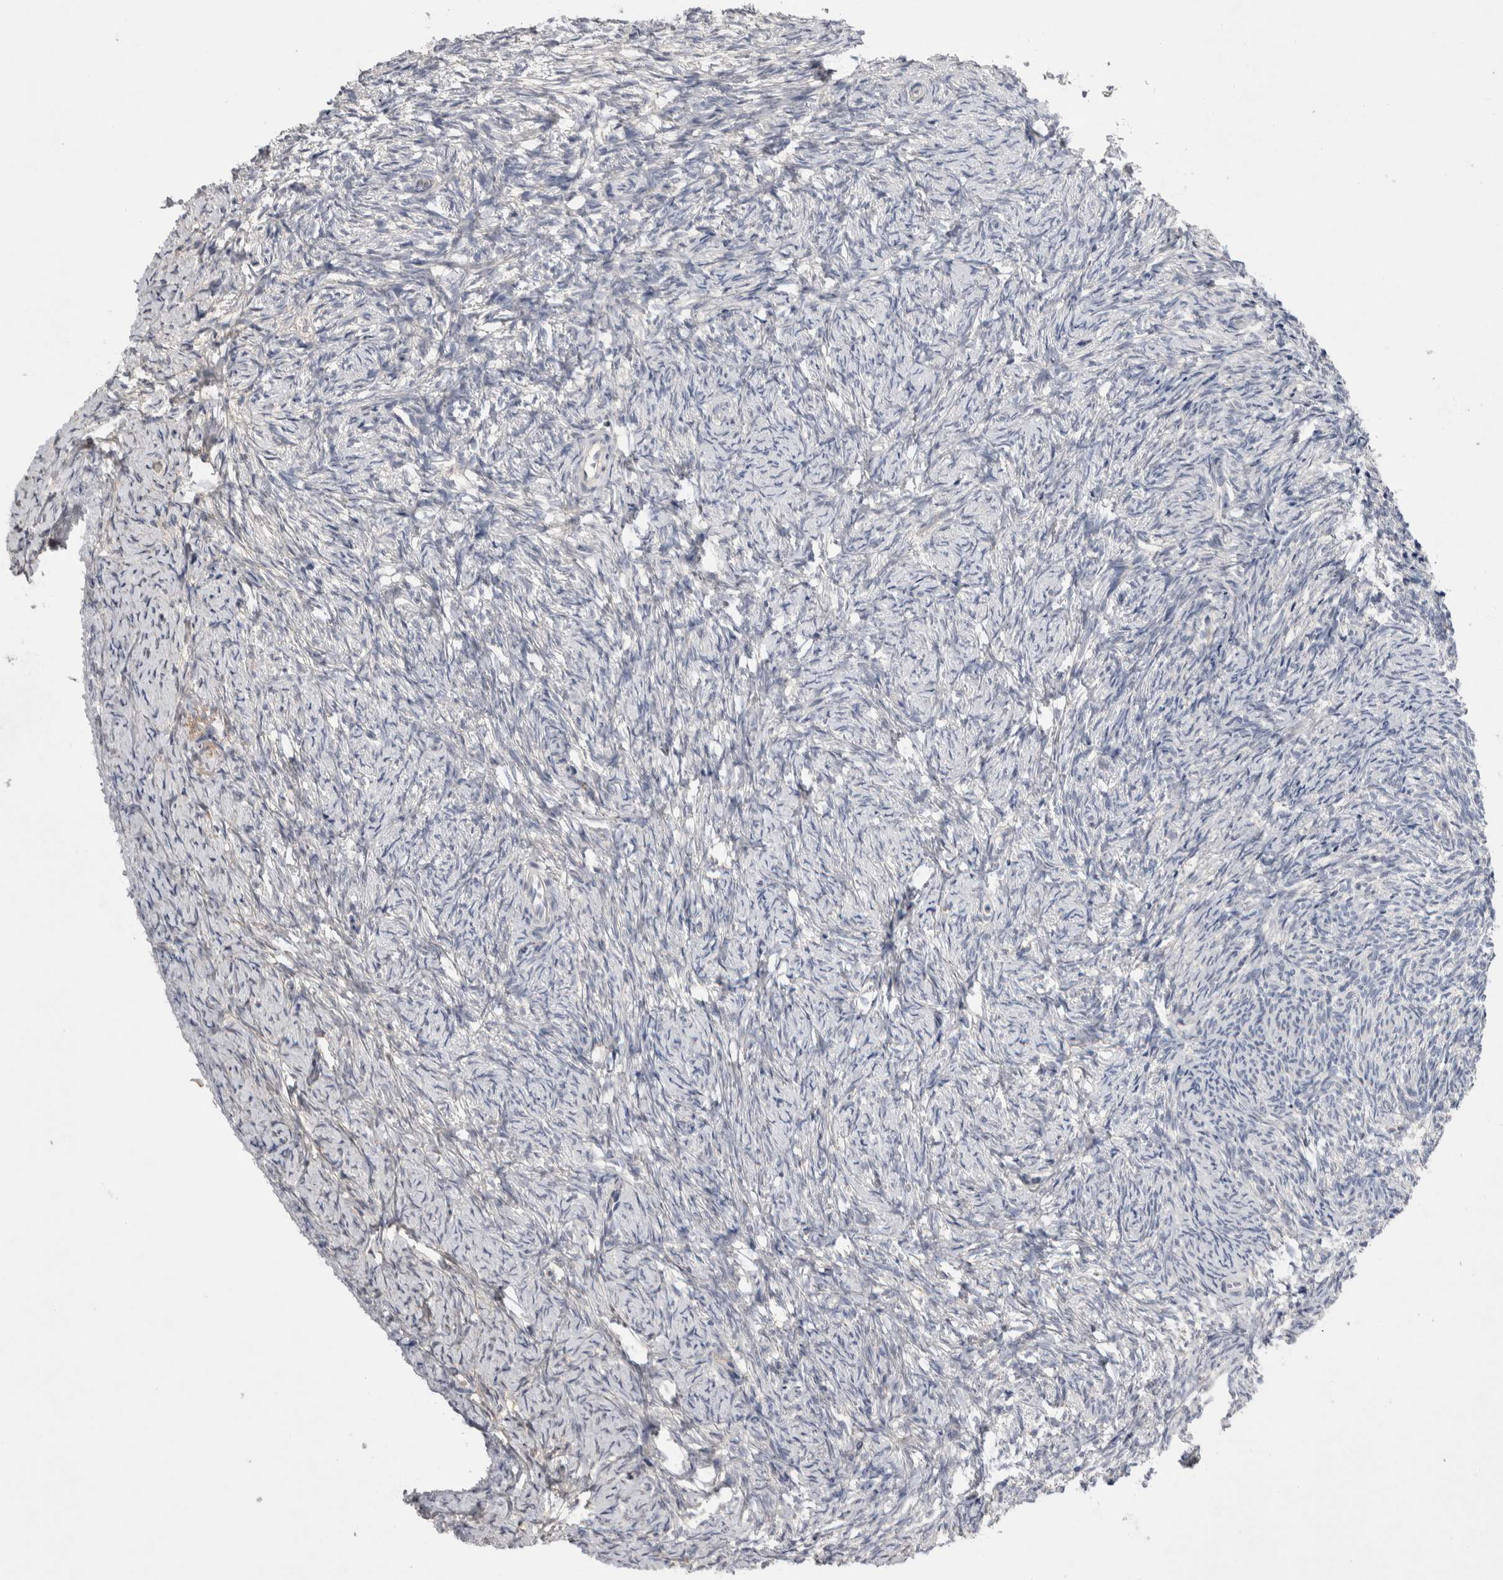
{"staining": {"intensity": "negative", "quantity": "none", "location": "none"}, "tissue": "ovary", "cell_type": "Follicle cells", "image_type": "normal", "snomed": [{"axis": "morphology", "description": "Normal tissue, NOS"}, {"axis": "topography", "description": "Ovary"}], "caption": "There is no significant staining in follicle cells of ovary. (Immunohistochemistry, brightfield microscopy, high magnification).", "gene": "CEP131", "patient": {"sex": "female", "age": 41}}